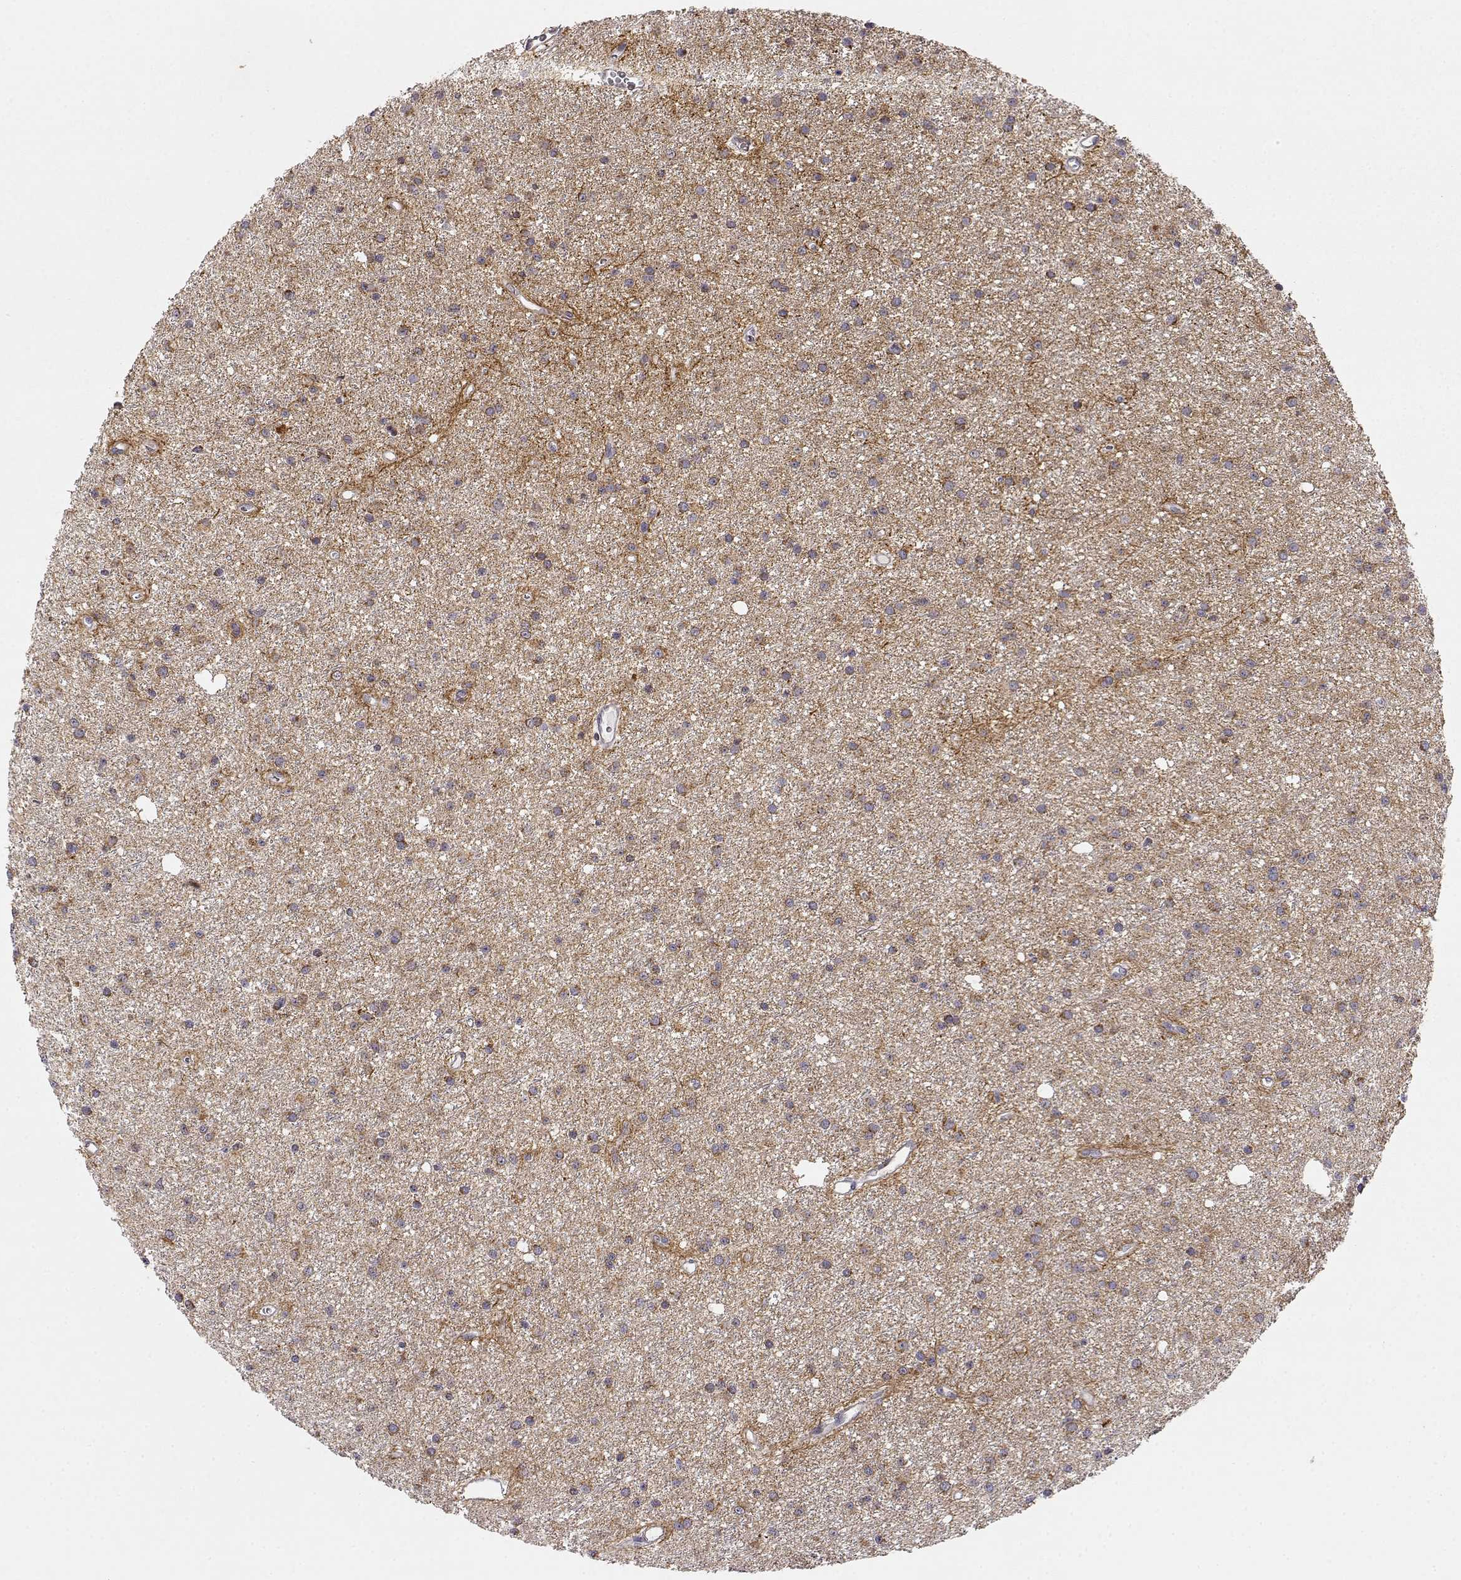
{"staining": {"intensity": "weak", "quantity": ">75%", "location": "cytoplasmic/membranous"}, "tissue": "glioma", "cell_type": "Tumor cells", "image_type": "cancer", "snomed": [{"axis": "morphology", "description": "Glioma, malignant, Low grade"}, {"axis": "topography", "description": "Brain"}], "caption": "A low amount of weak cytoplasmic/membranous positivity is identified in about >75% of tumor cells in glioma tissue.", "gene": "EXOG", "patient": {"sex": "male", "age": 27}}